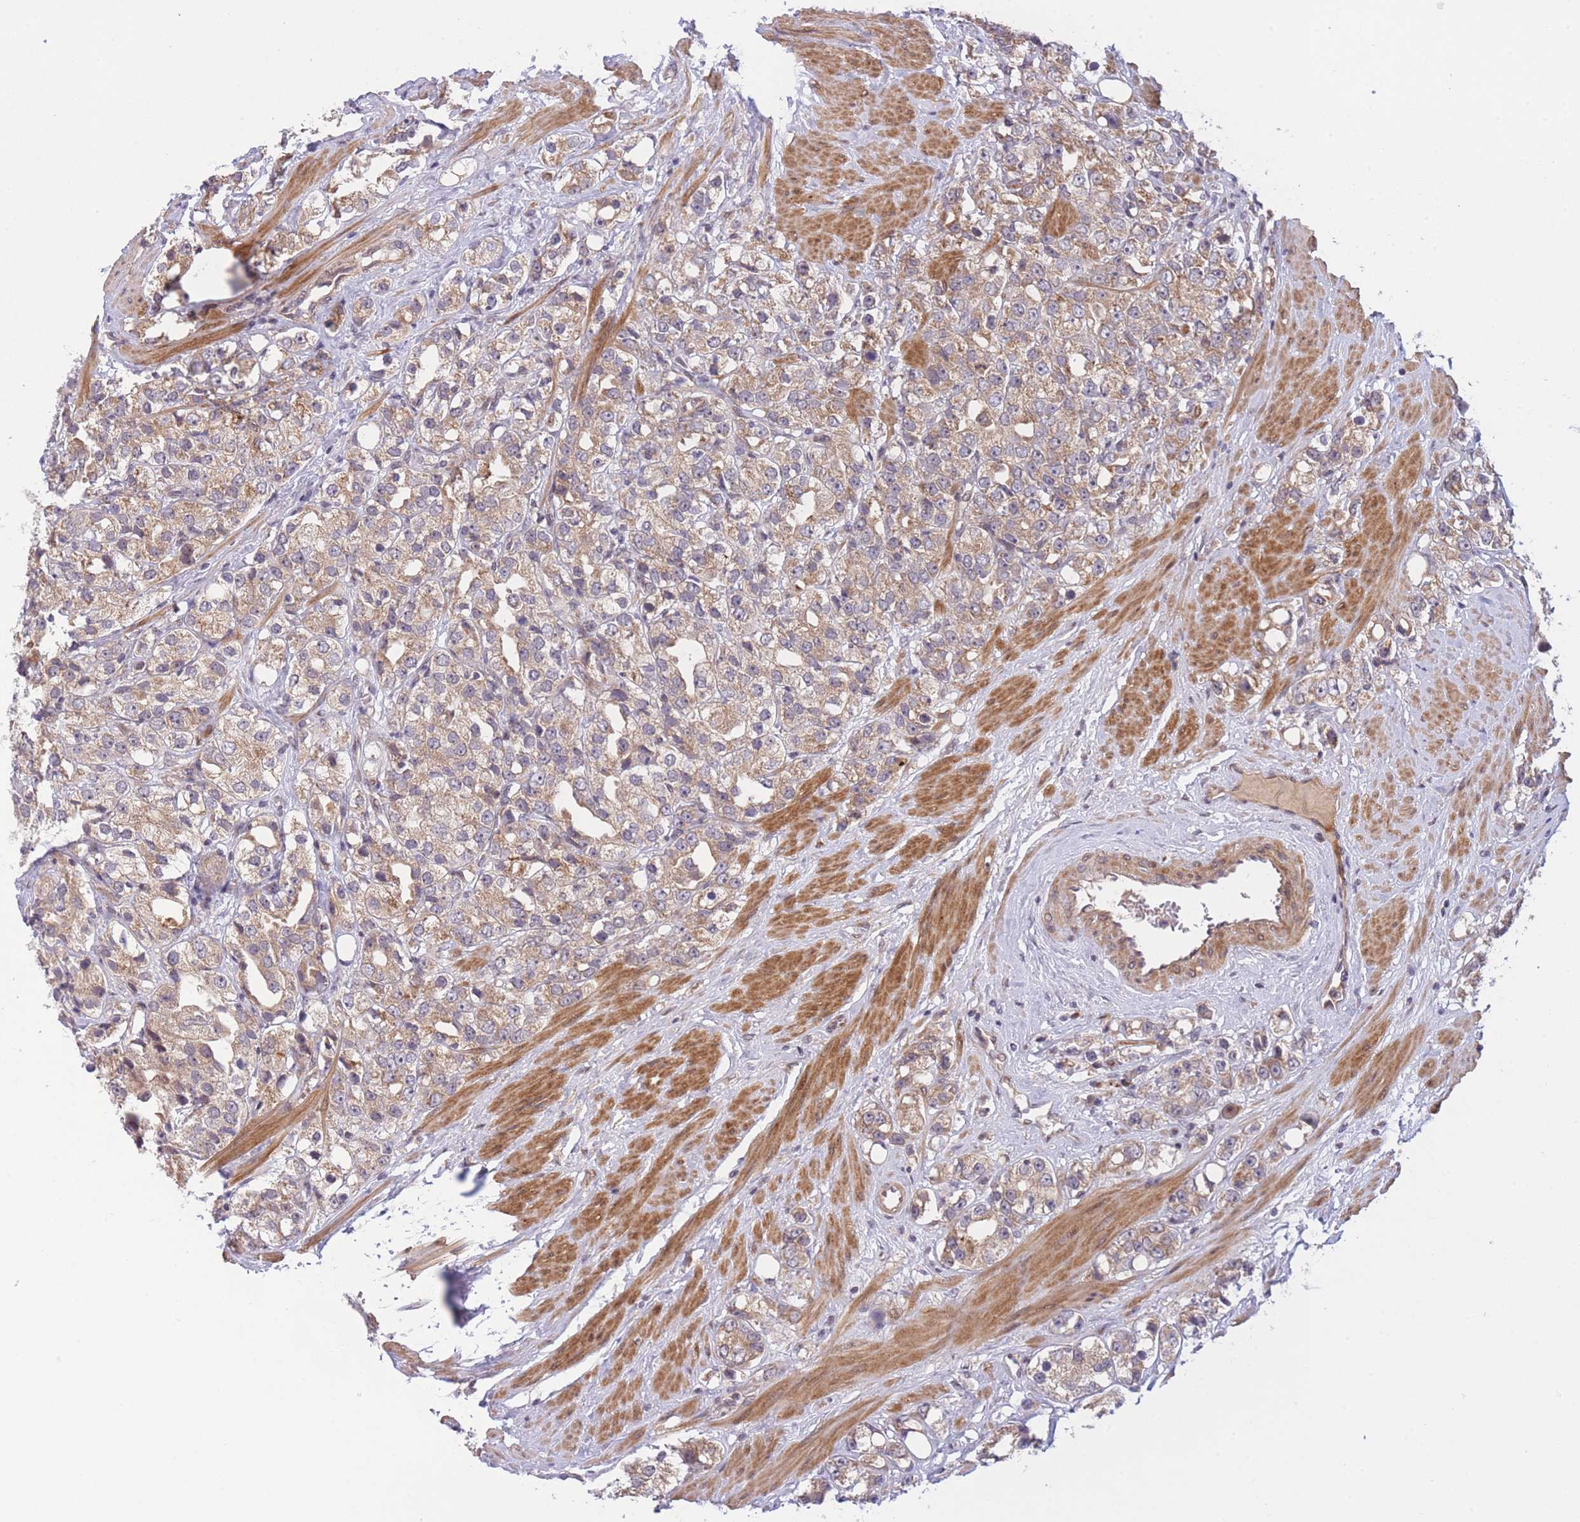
{"staining": {"intensity": "moderate", "quantity": ">75%", "location": "cytoplasmic/membranous"}, "tissue": "prostate cancer", "cell_type": "Tumor cells", "image_type": "cancer", "snomed": [{"axis": "morphology", "description": "Adenocarcinoma, NOS"}, {"axis": "topography", "description": "Prostate"}], "caption": "The histopathology image exhibits immunohistochemical staining of prostate cancer (adenocarcinoma). There is moderate cytoplasmic/membranous positivity is appreciated in approximately >75% of tumor cells.", "gene": "CDC25B", "patient": {"sex": "male", "age": 79}}